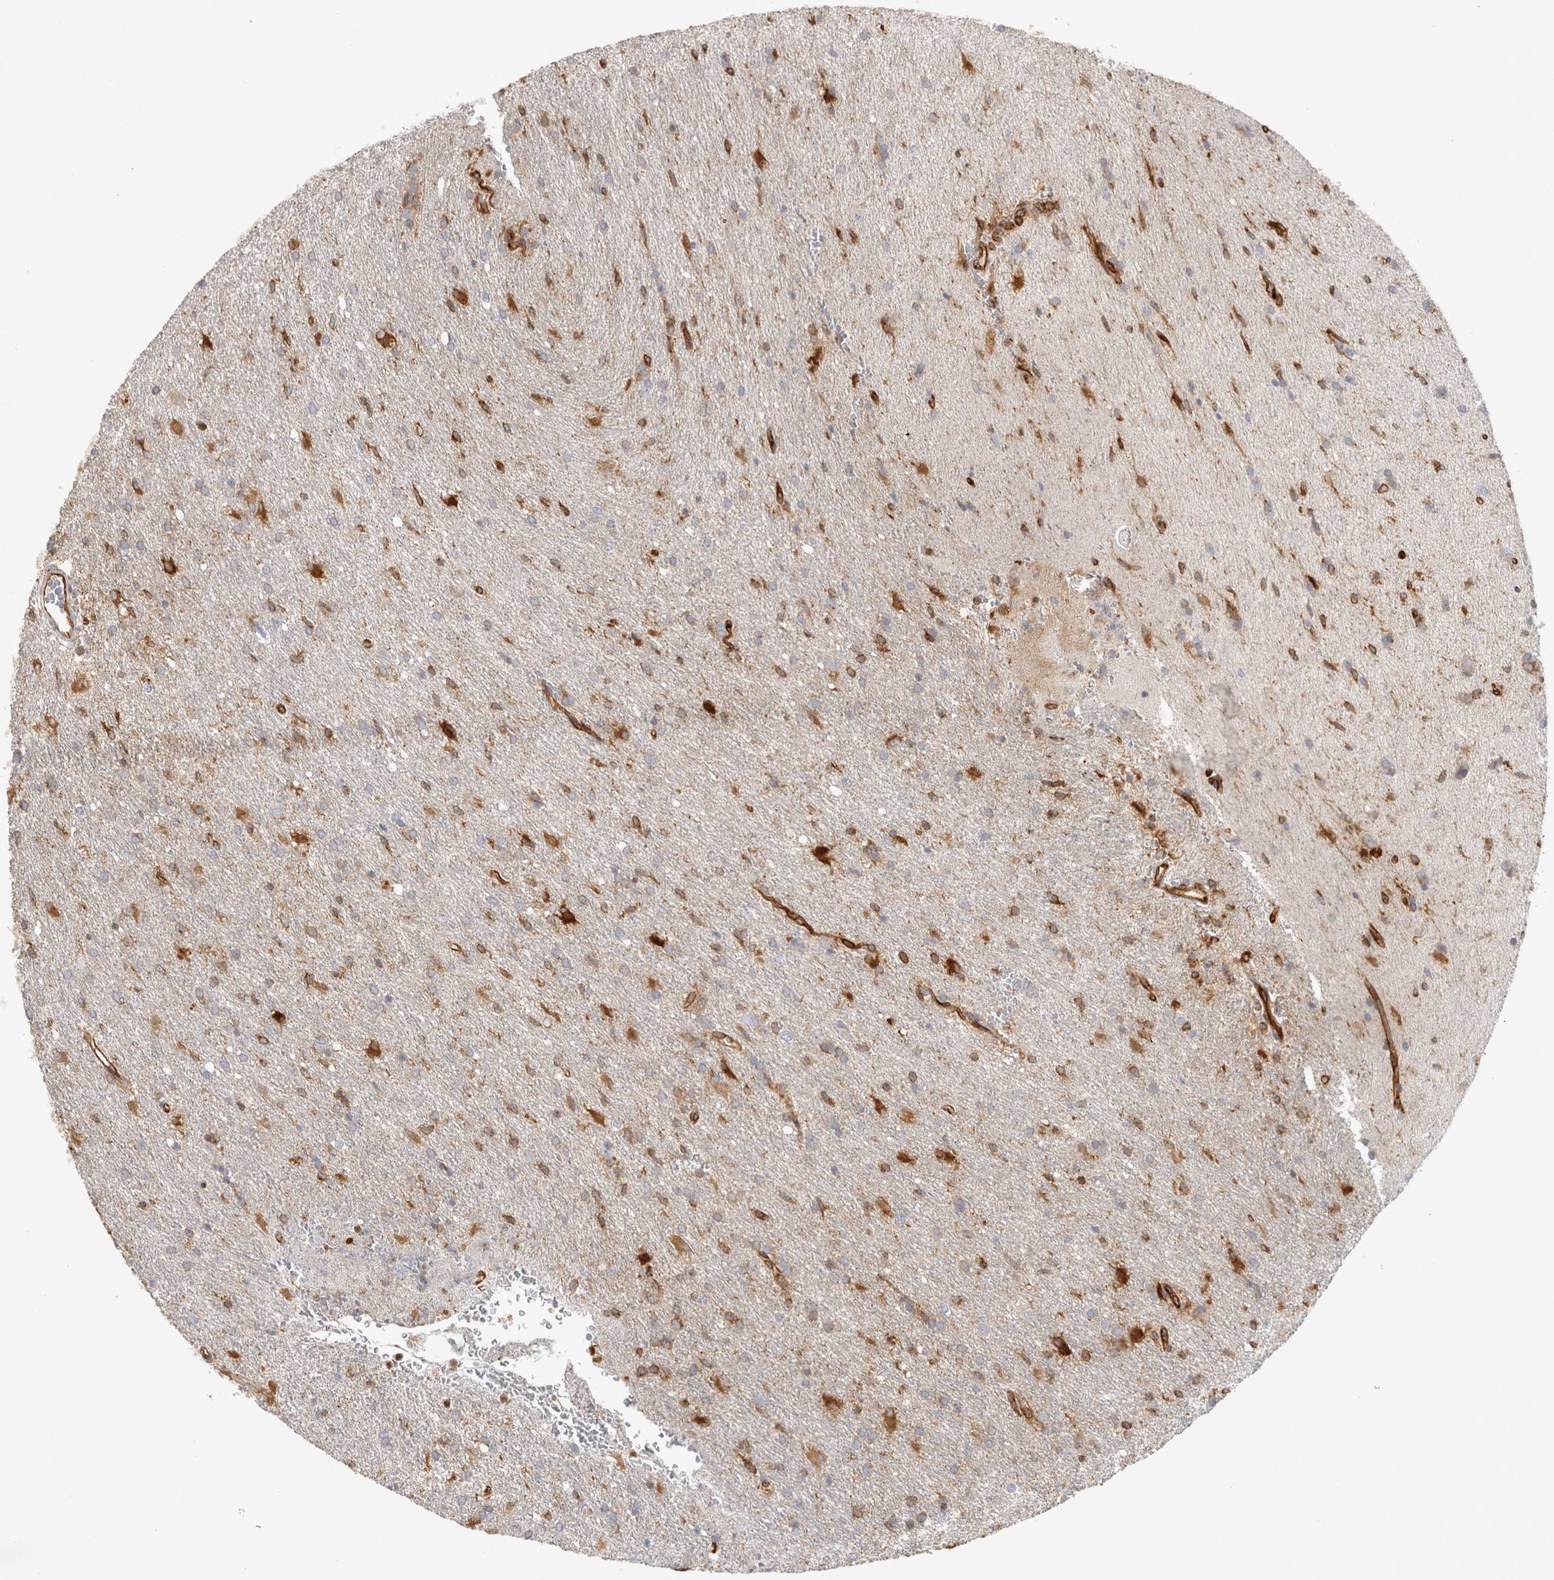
{"staining": {"intensity": "moderate", "quantity": "25%-75%", "location": "cytoplasmic/membranous"}, "tissue": "glioma", "cell_type": "Tumor cells", "image_type": "cancer", "snomed": [{"axis": "morphology", "description": "Glioma, malignant, High grade"}, {"axis": "topography", "description": "Brain"}], "caption": "Immunohistochemistry histopathology image of human glioma stained for a protein (brown), which demonstrates medium levels of moderate cytoplasmic/membranous positivity in about 25%-75% of tumor cells.", "gene": "HLA-E", "patient": {"sex": "female", "age": 57}}